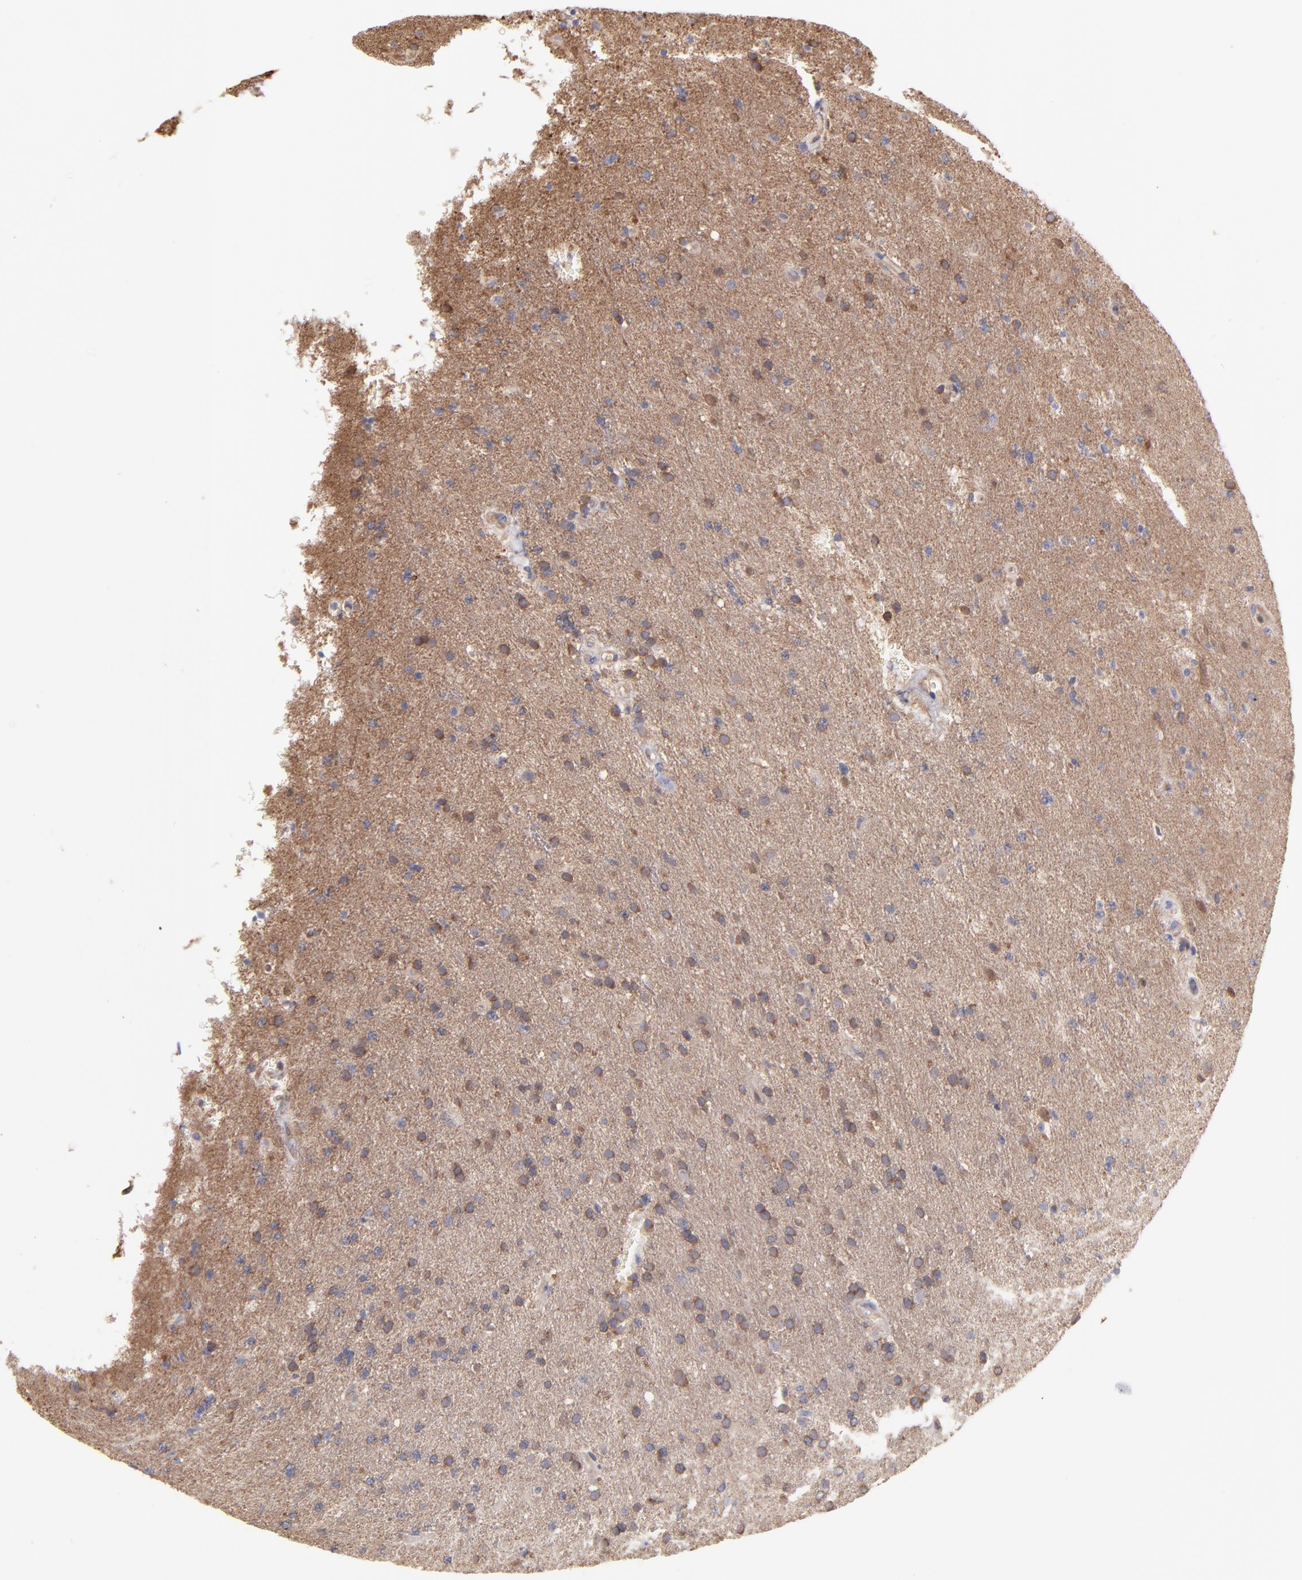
{"staining": {"intensity": "moderate", "quantity": "25%-75%", "location": "cytoplasmic/membranous"}, "tissue": "glioma", "cell_type": "Tumor cells", "image_type": "cancer", "snomed": [{"axis": "morphology", "description": "Glioma, malignant, High grade"}, {"axis": "topography", "description": "Brain"}], "caption": "Moderate cytoplasmic/membranous expression for a protein is present in approximately 25%-75% of tumor cells of malignant glioma (high-grade) using immunohistochemistry (IHC).", "gene": "MAP2K2", "patient": {"sex": "male", "age": 33}}